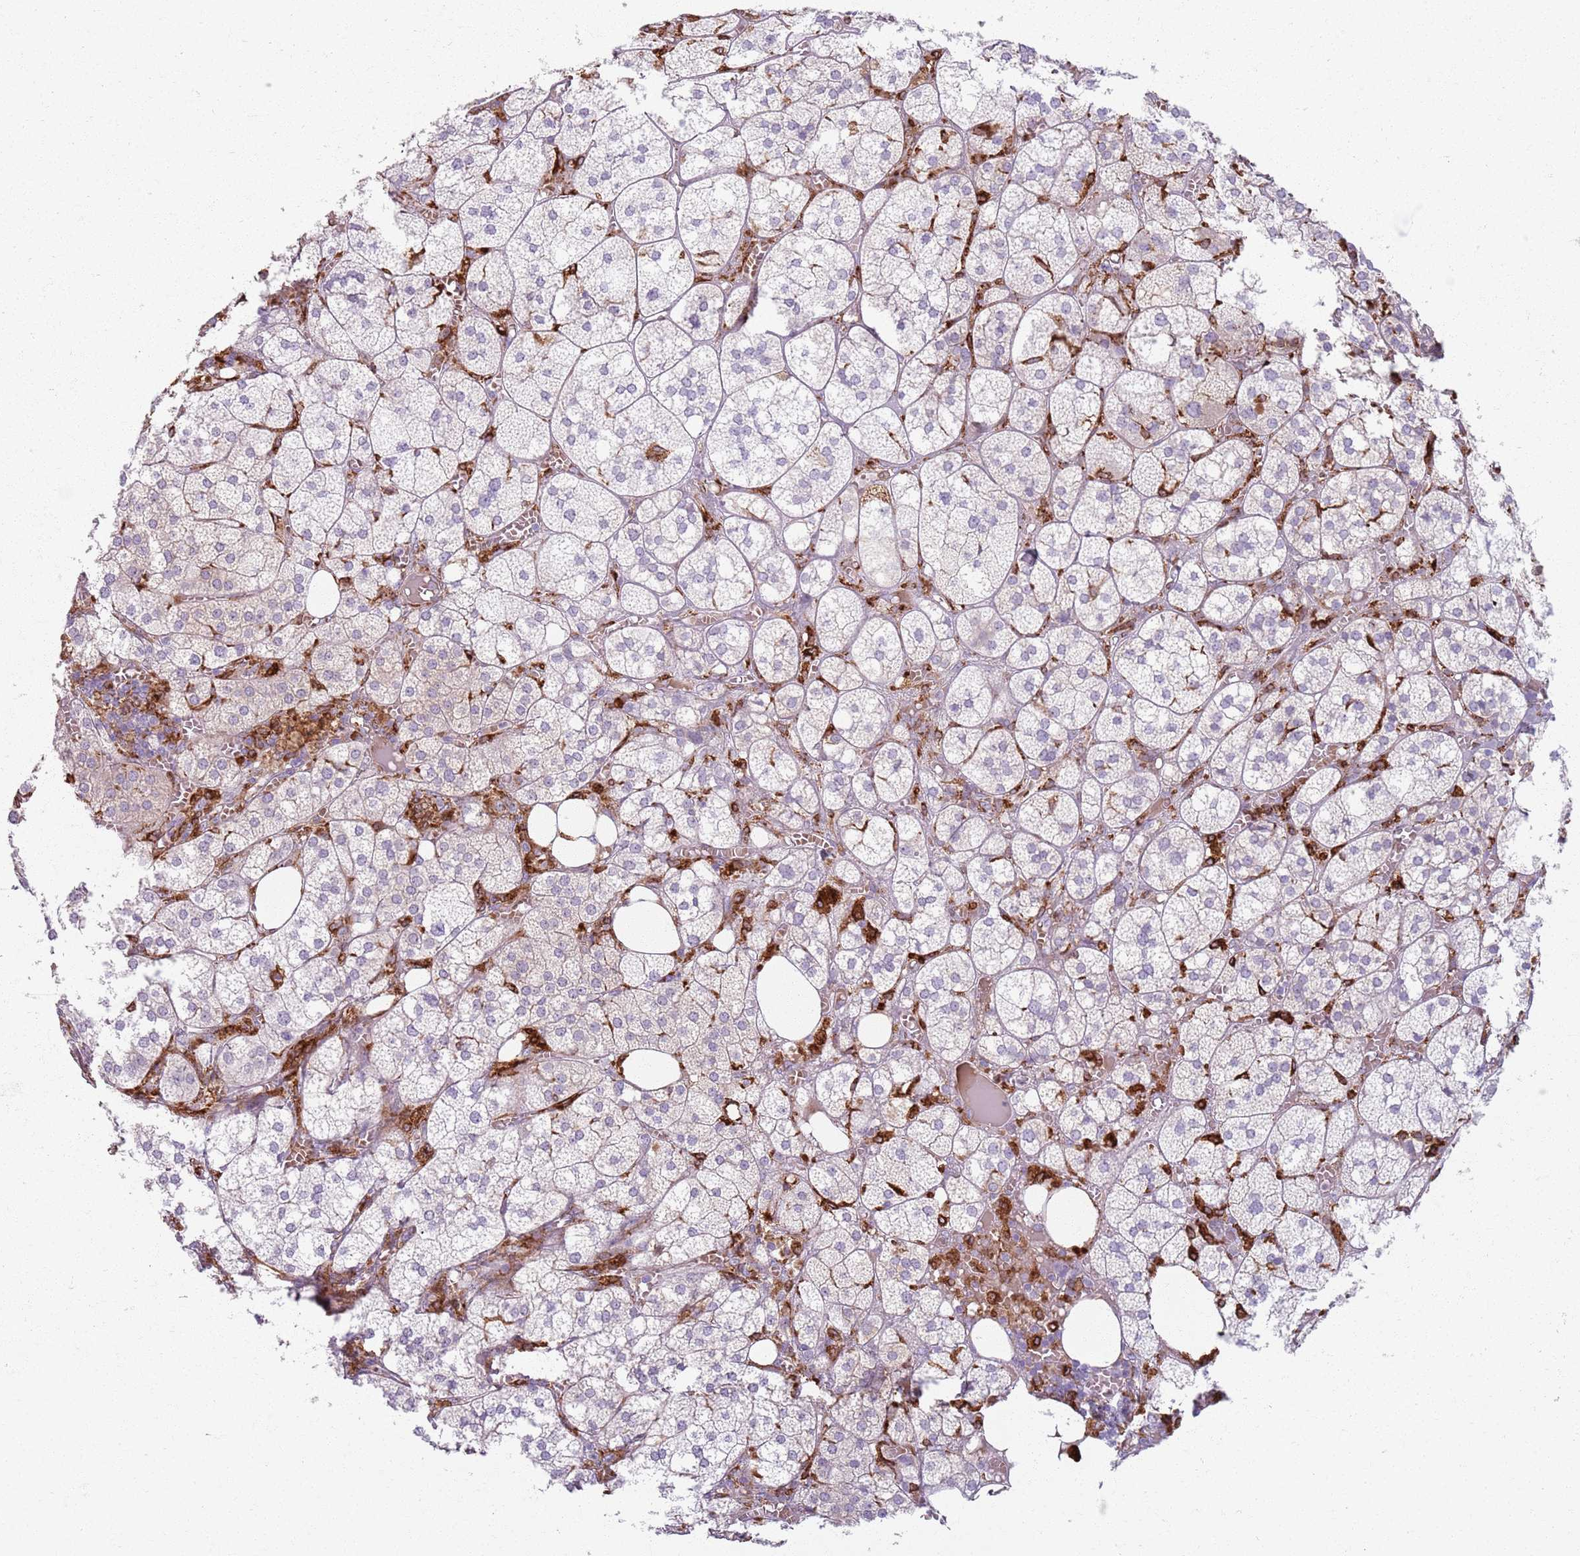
{"staining": {"intensity": "negative", "quantity": "none", "location": "none"}, "tissue": "adrenal gland", "cell_type": "Glandular cells", "image_type": "normal", "snomed": [{"axis": "morphology", "description": "Normal tissue, NOS"}, {"axis": "topography", "description": "Adrenal gland"}], "caption": "This is an immunohistochemistry micrograph of unremarkable adrenal gland. There is no expression in glandular cells.", "gene": "COLGALT1", "patient": {"sex": "female", "age": 61}}